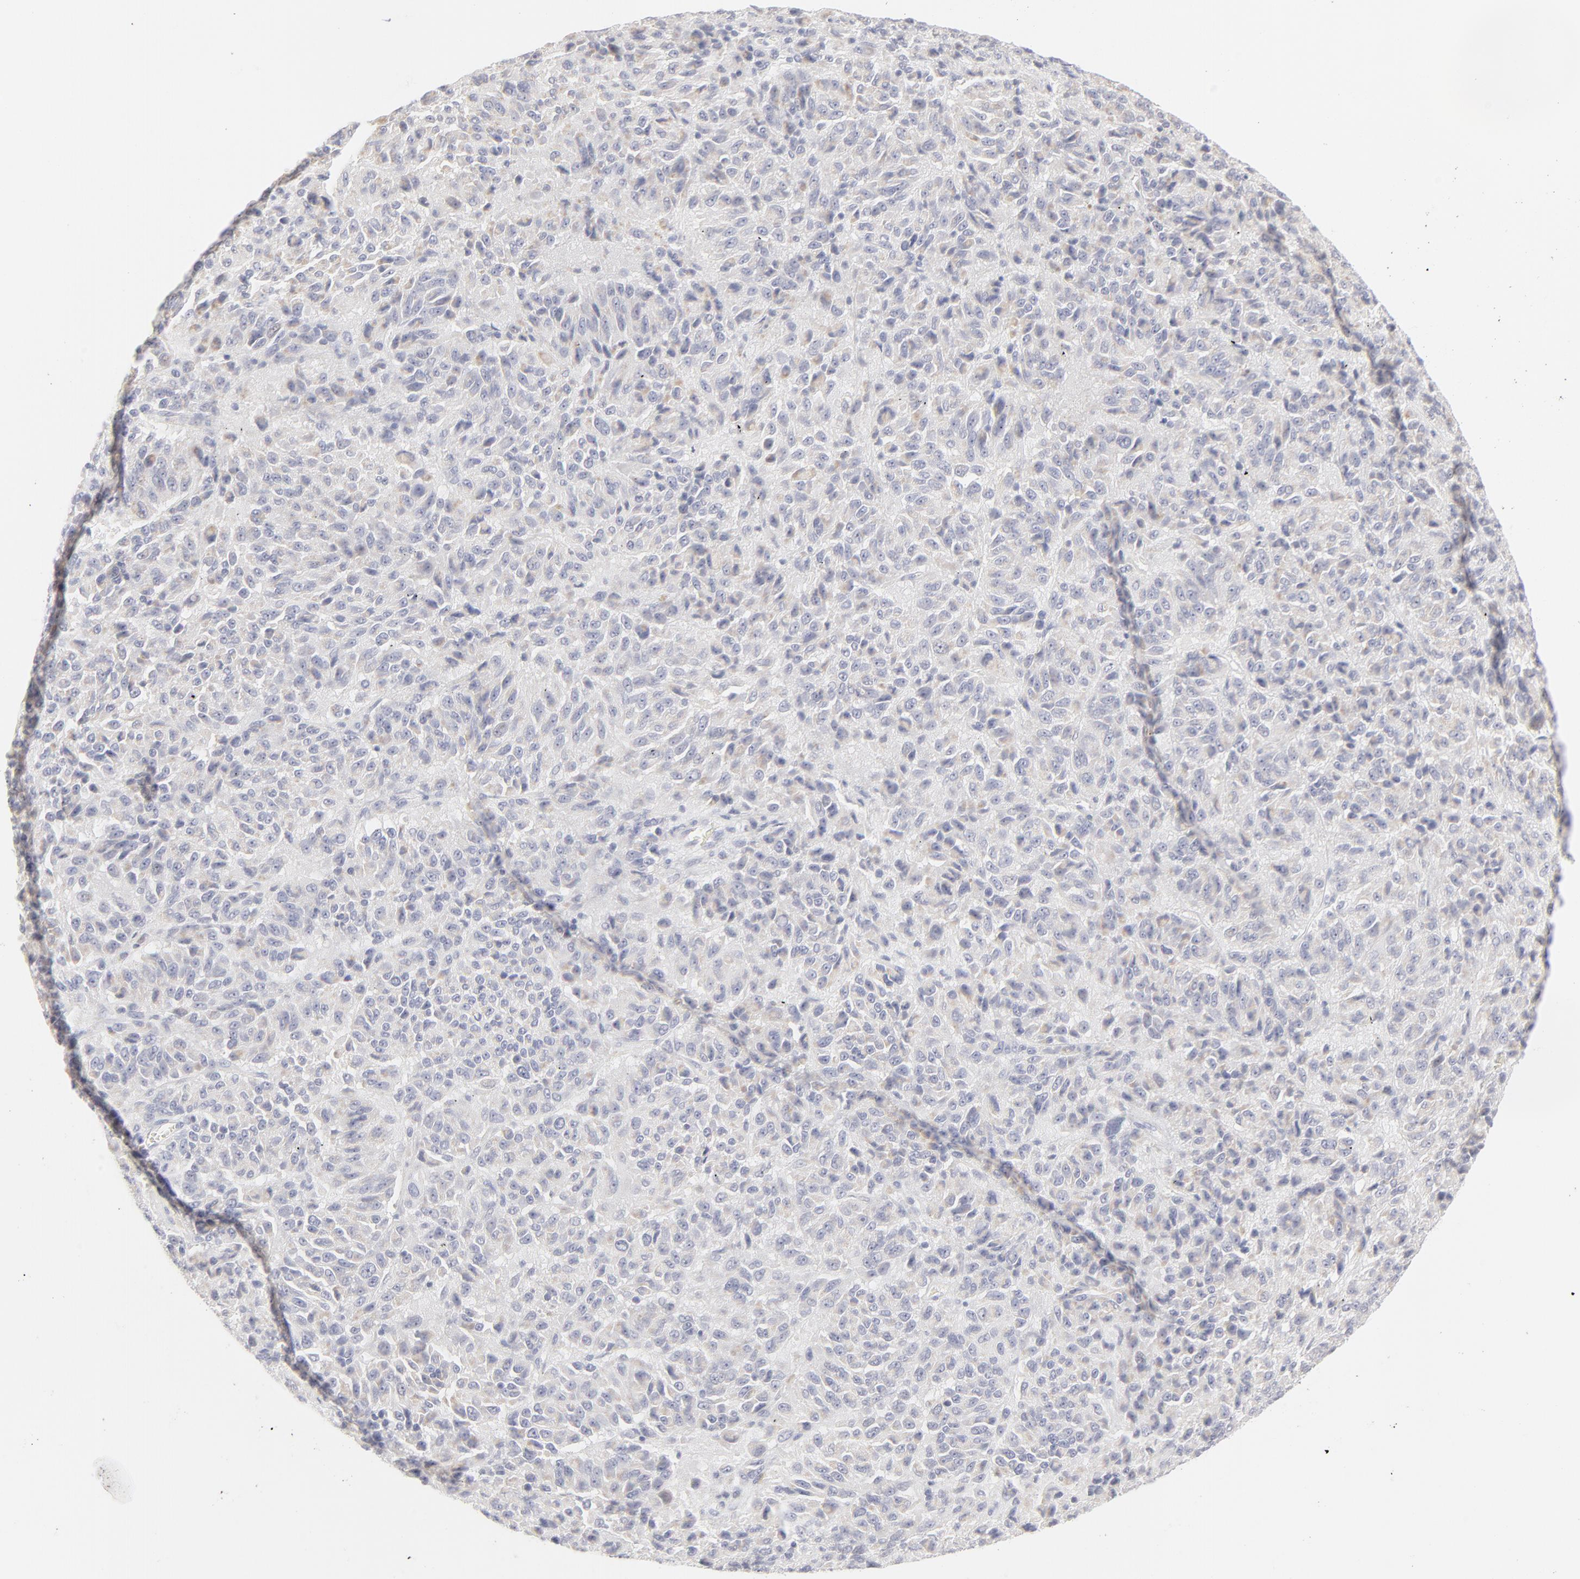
{"staining": {"intensity": "weak", "quantity": "25%-75%", "location": "cytoplasmic/membranous"}, "tissue": "melanoma", "cell_type": "Tumor cells", "image_type": "cancer", "snomed": [{"axis": "morphology", "description": "Malignant melanoma, Metastatic site"}, {"axis": "topography", "description": "Lung"}], "caption": "Melanoma stained with a brown dye reveals weak cytoplasmic/membranous positive staining in approximately 25%-75% of tumor cells.", "gene": "NPNT", "patient": {"sex": "male", "age": 64}}